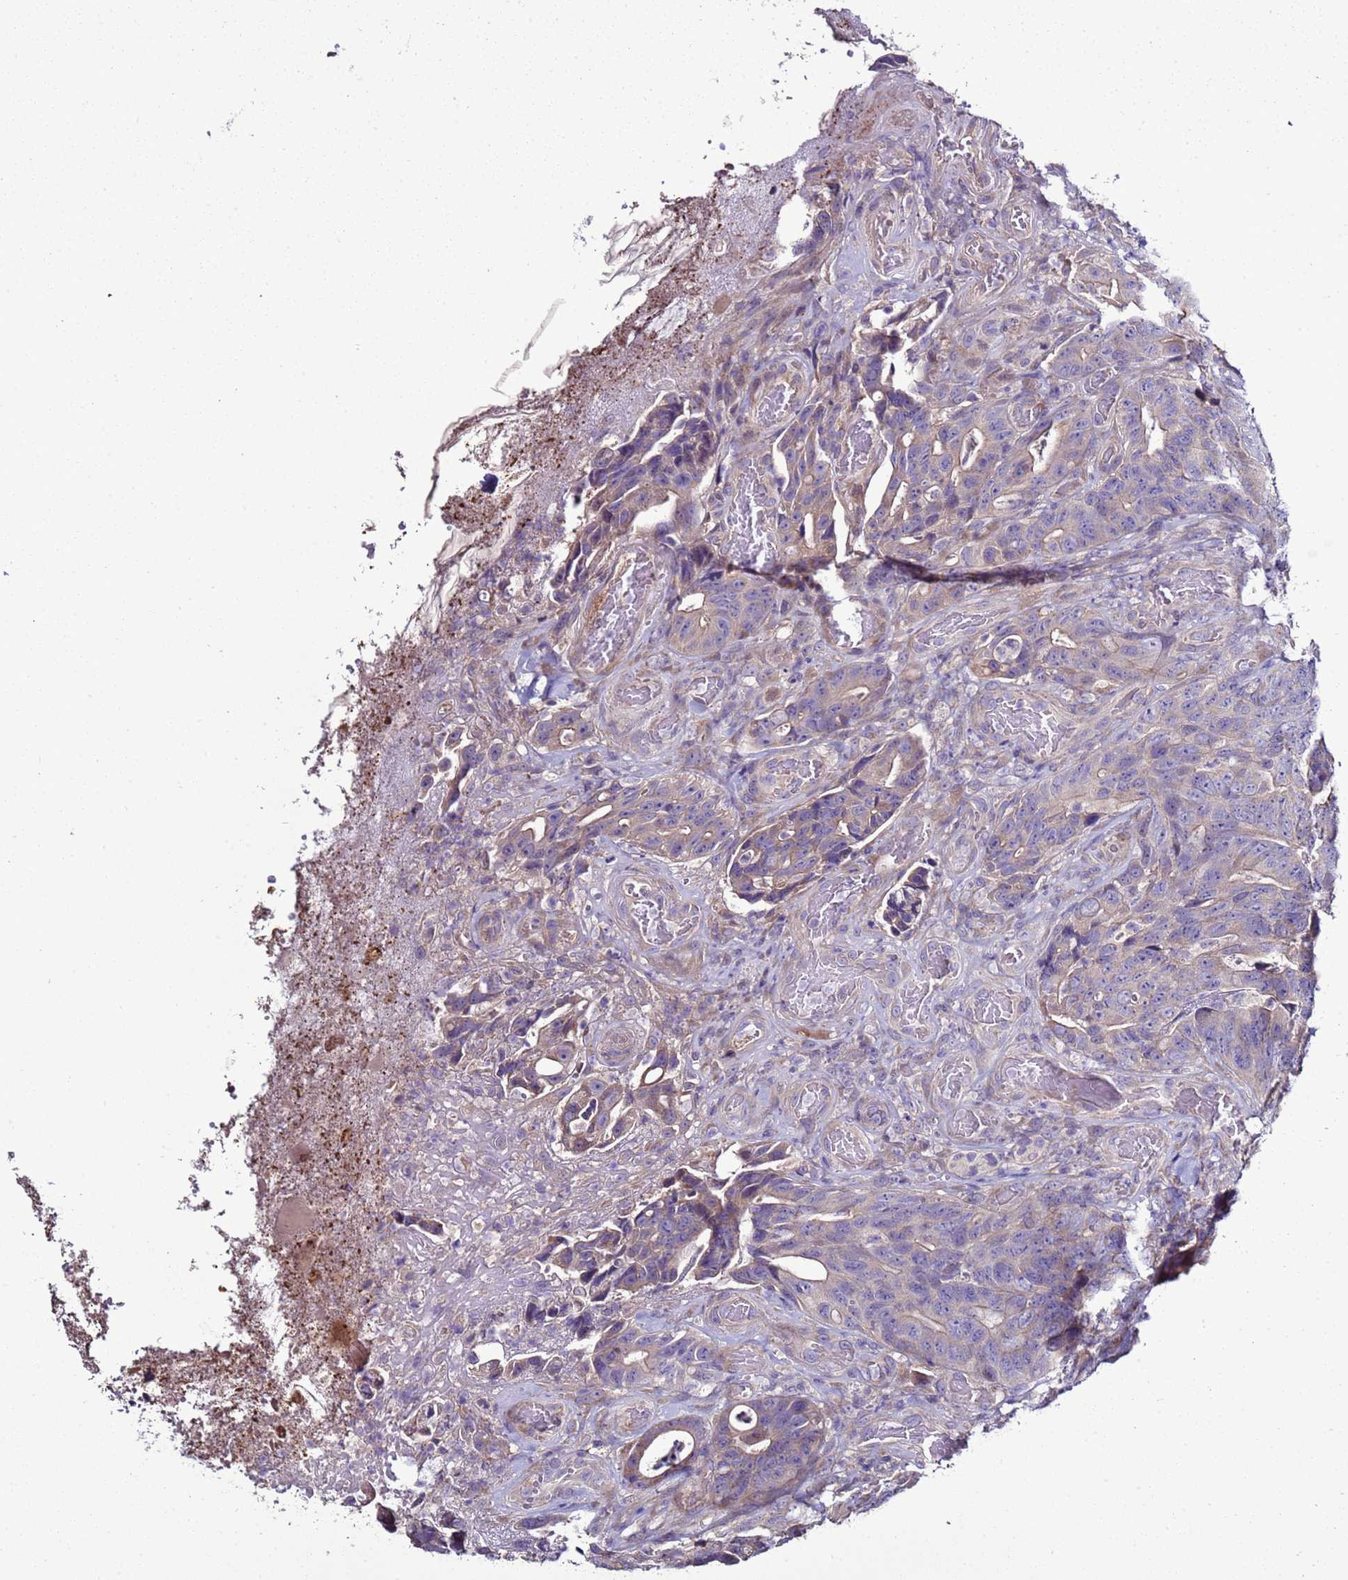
{"staining": {"intensity": "weak", "quantity": ">75%", "location": "cytoplasmic/membranous"}, "tissue": "colorectal cancer", "cell_type": "Tumor cells", "image_type": "cancer", "snomed": [{"axis": "morphology", "description": "Adenocarcinoma, NOS"}, {"axis": "topography", "description": "Colon"}], "caption": "DAB immunohistochemical staining of adenocarcinoma (colorectal) displays weak cytoplasmic/membranous protein expression in approximately >75% of tumor cells.", "gene": "RABL2B", "patient": {"sex": "female", "age": 82}}